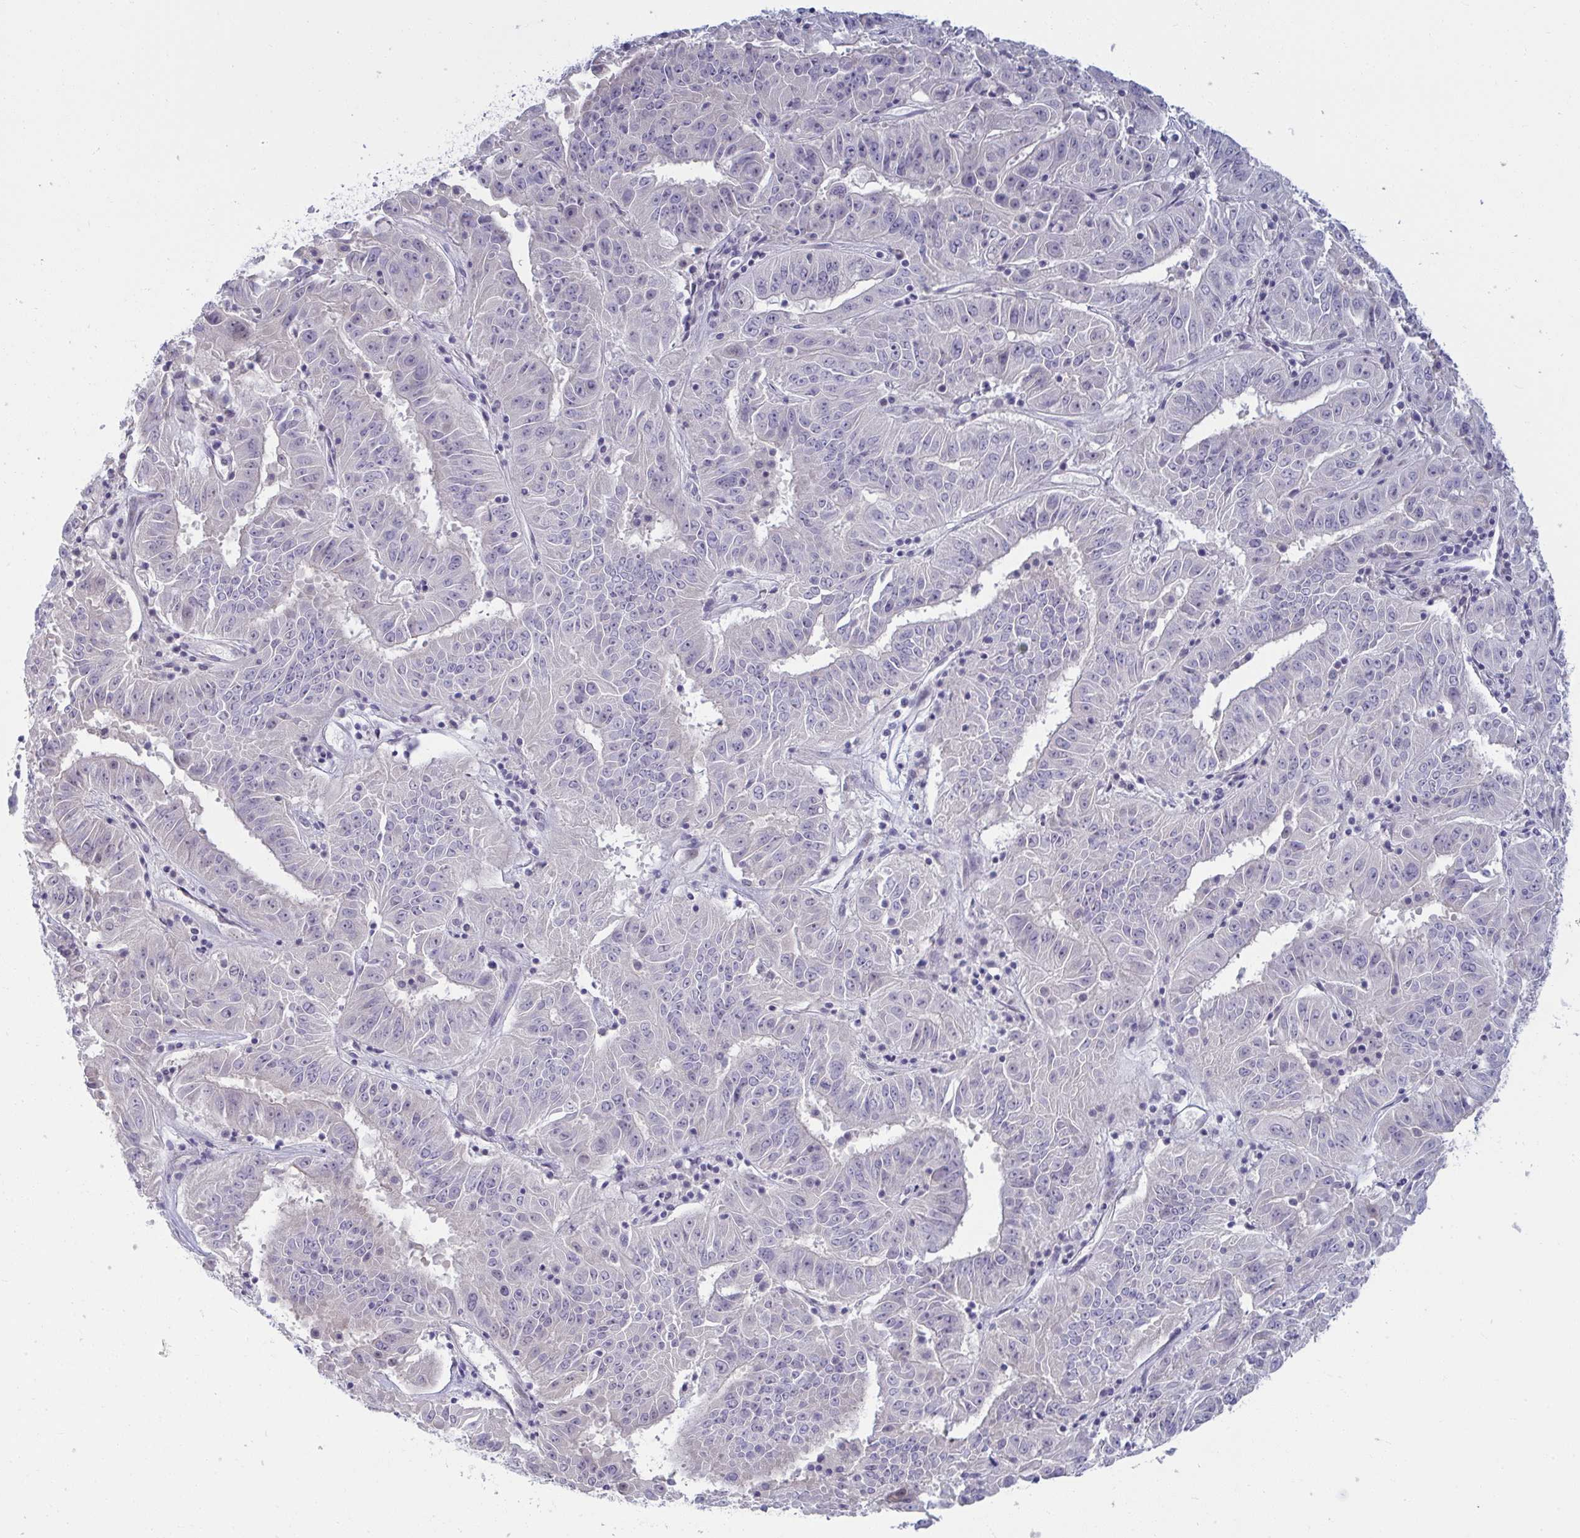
{"staining": {"intensity": "negative", "quantity": "none", "location": "none"}, "tissue": "pancreatic cancer", "cell_type": "Tumor cells", "image_type": "cancer", "snomed": [{"axis": "morphology", "description": "Adenocarcinoma, NOS"}, {"axis": "topography", "description": "Pancreas"}], "caption": "The photomicrograph shows no significant staining in tumor cells of adenocarcinoma (pancreatic).", "gene": "RNASEH1", "patient": {"sex": "male", "age": 63}}